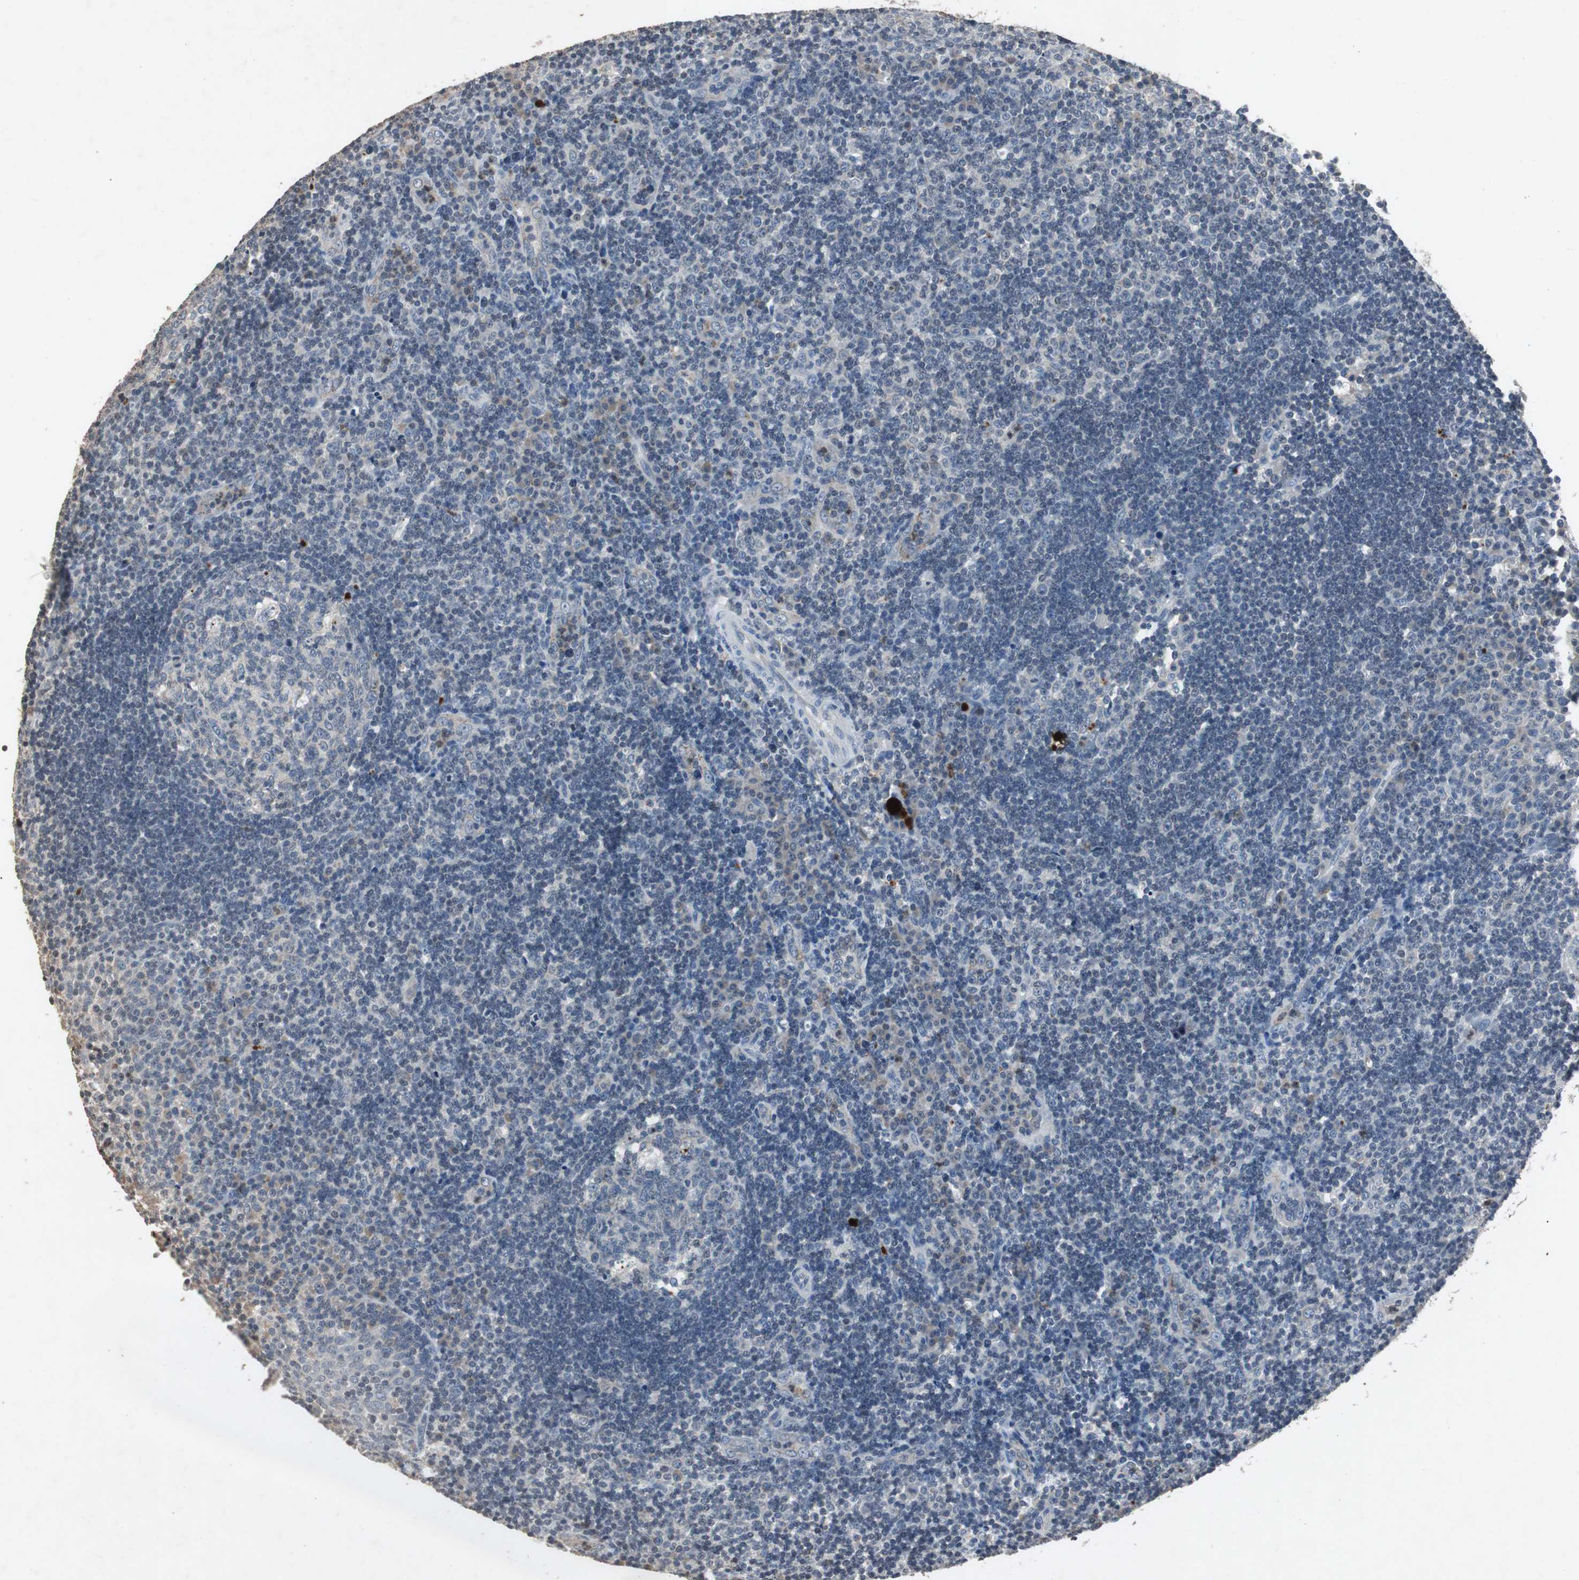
{"staining": {"intensity": "negative", "quantity": "none", "location": "none"}, "tissue": "tonsil", "cell_type": "Germinal center cells", "image_type": "normal", "snomed": [{"axis": "morphology", "description": "Normal tissue, NOS"}, {"axis": "topography", "description": "Tonsil"}], "caption": "High magnification brightfield microscopy of unremarkable tonsil stained with DAB (brown) and counterstained with hematoxylin (blue): germinal center cells show no significant positivity.", "gene": "ADNP2", "patient": {"sex": "female", "age": 40}}